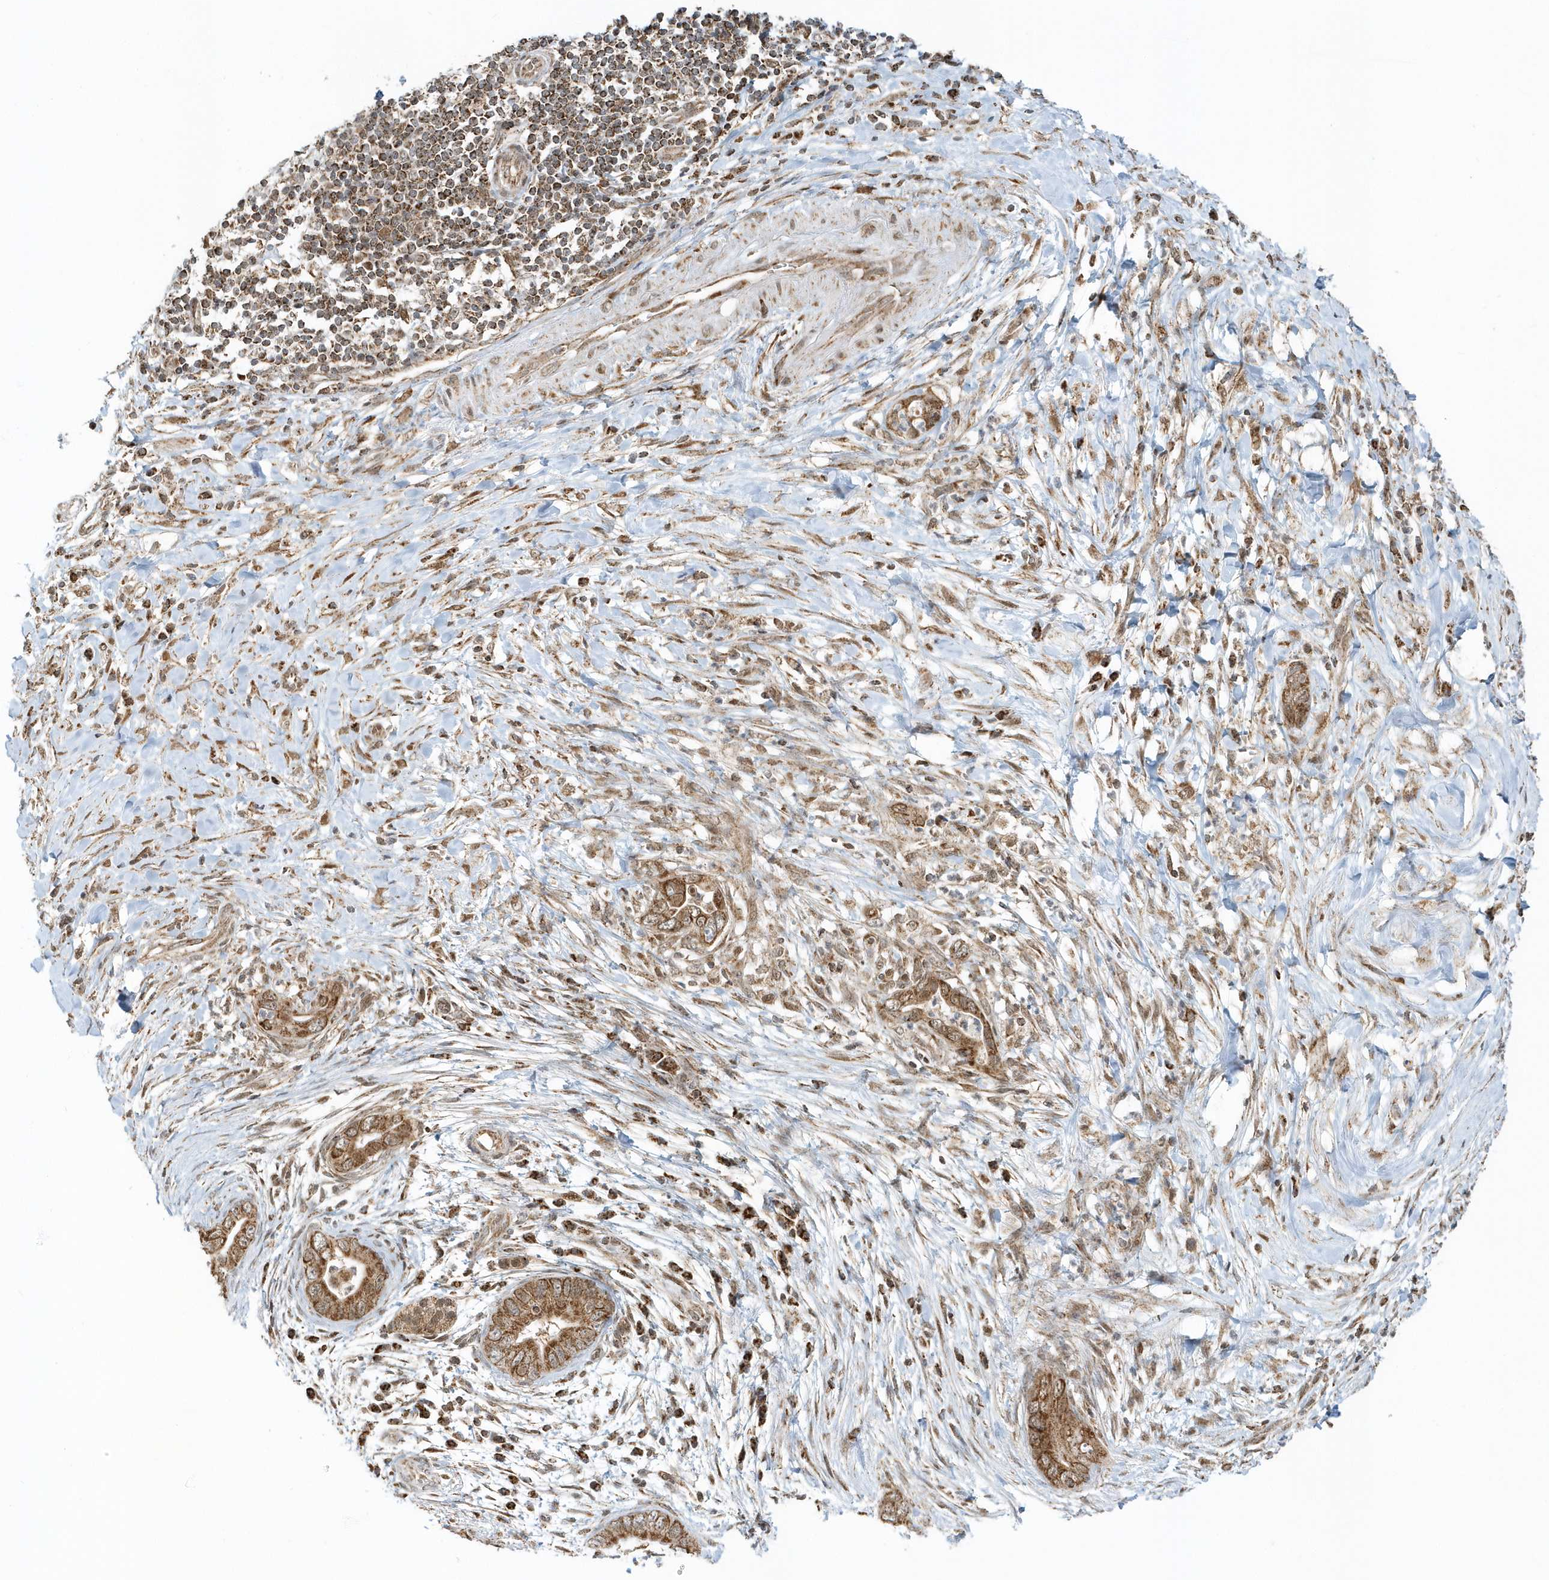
{"staining": {"intensity": "strong", "quantity": ">75%", "location": "cytoplasmic/membranous"}, "tissue": "pancreatic cancer", "cell_type": "Tumor cells", "image_type": "cancer", "snomed": [{"axis": "morphology", "description": "Adenocarcinoma, NOS"}, {"axis": "topography", "description": "Pancreas"}], "caption": "Immunohistochemistry micrograph of neoplastic tissue: human pancreatic adenocarcinoma stained using IHC reveals high levels of strong protein expression localized specifically in the cytoplasmic/membranous of tumor cells, appearing as a cytoplasmic/membranous brown color.", "gene": "PSMD6", "patient": {"sex": "male", "age": 75}}